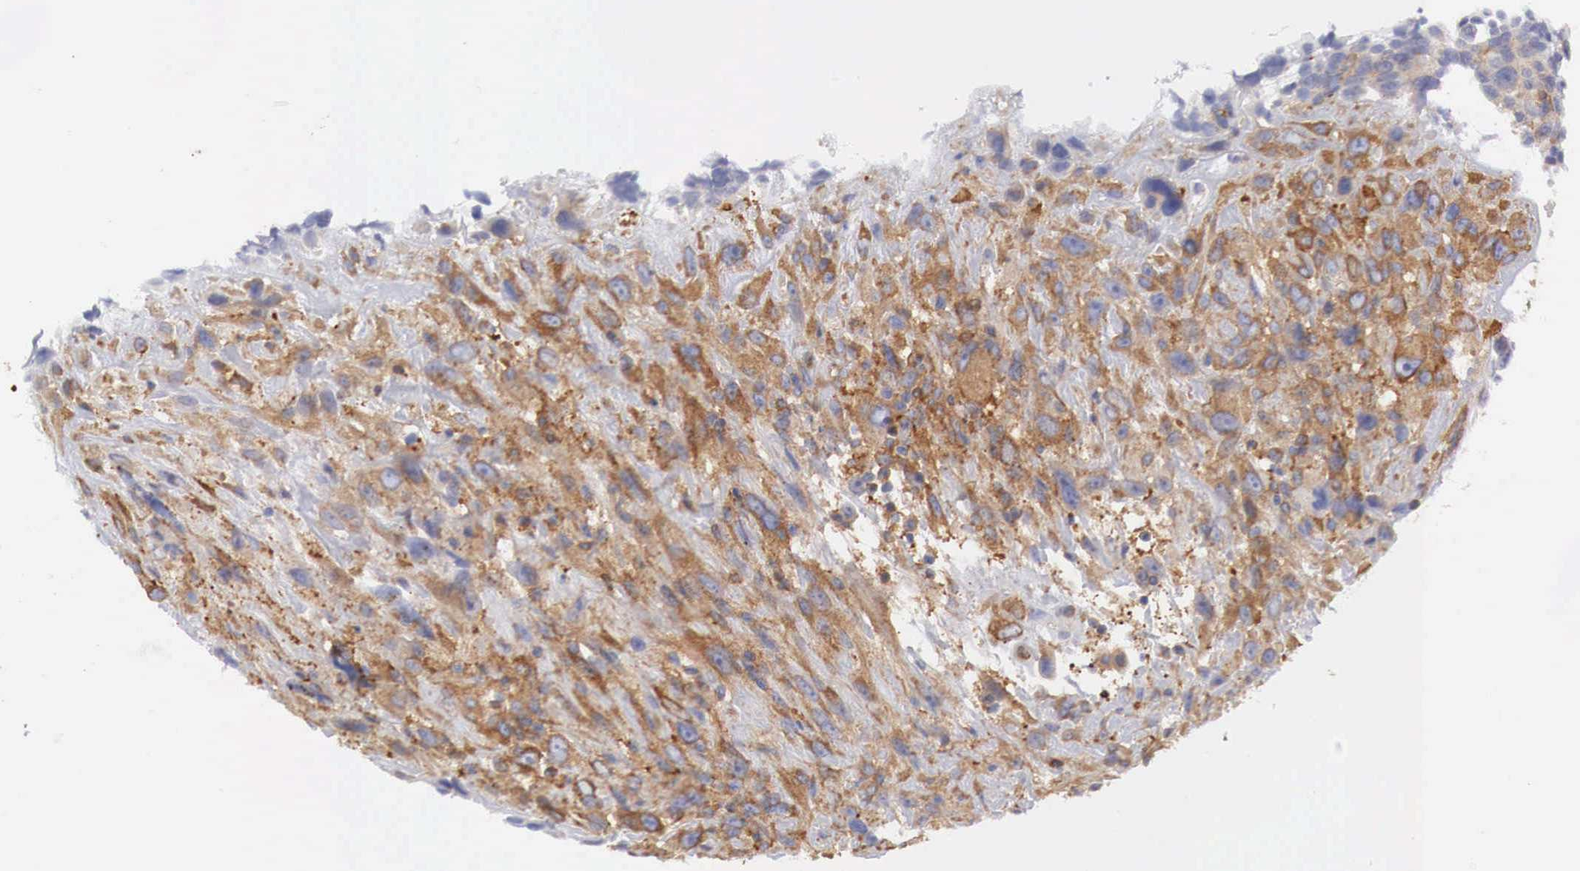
{"staining": {"intensity": "moderate", "quantity": "25%-75%", "location": "cytoplasmic/membranous"}, "tissue": "breast cancer", "cell_type": "Tumor cells", "image_type": "cancer", "snomed": [{"axis": "morphology", "description": "Neoplasm, malignant, NOS"}, {"axis": "topography", "description": "Breast"}], "caption": "IHC (DAB) staining of human malignant neoplasm (breast) demonstrates moderate cytoplasmic/membranous protein expression in about 25%-75% of tumor cells.", "gene": "G6PD", "patient": {"sex": "female", "age": 50}}